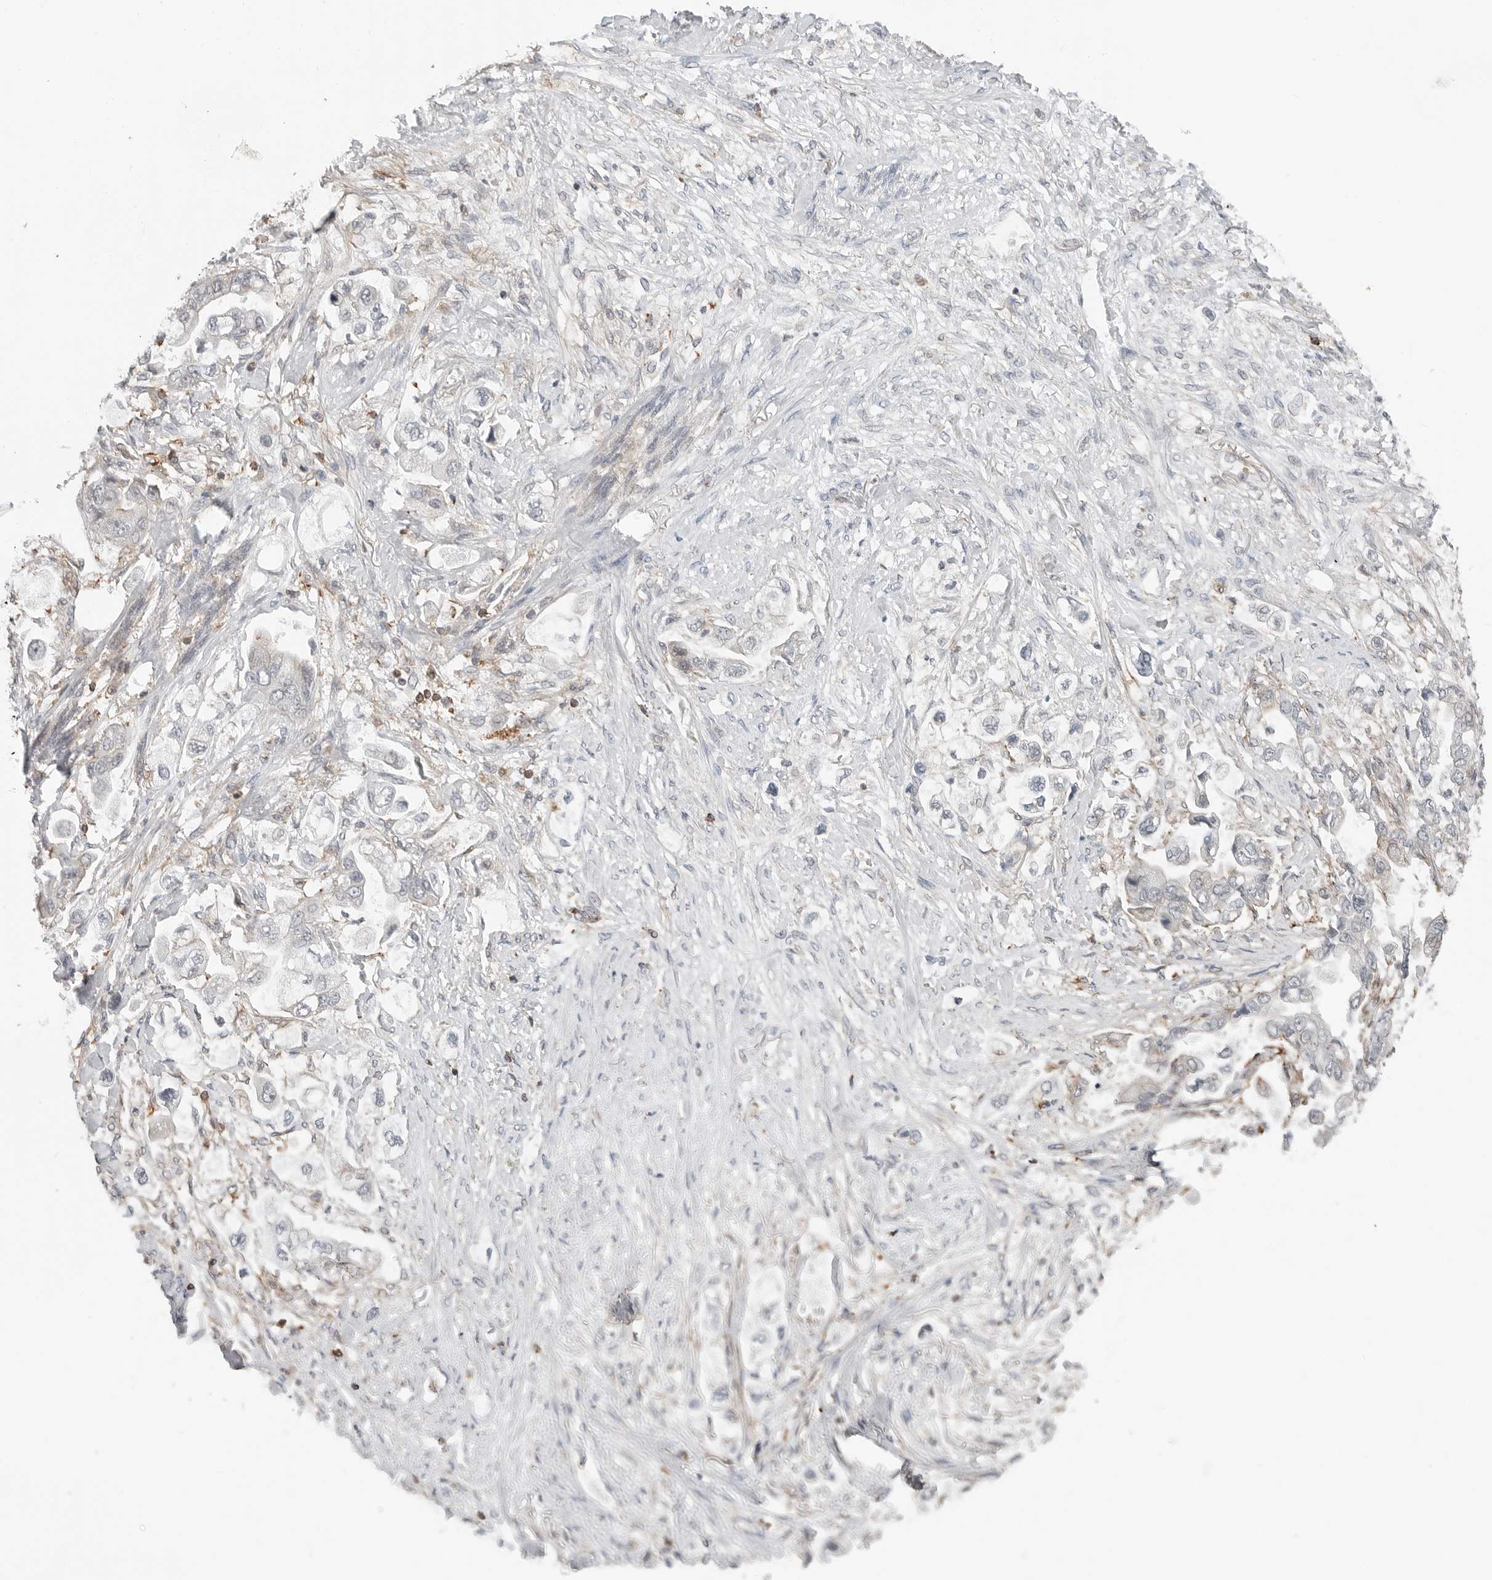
{"staining": {"intensity": "negative", "quantity": "none", "location": "none"}, "tissue": "stomach cancer", "cell_type": "Tumor cells", "image_type": "cancer", "snomed": [{"axis": "morphology", "description": "Adenocarcinoma, NOS"}, {"axis": "topography", "description": "Stomach"}], "caption": "Immunohistochemical staining of stomach adenocarcinoma demonstrates no significant positivity in tumor cells.", "gene": "LEFTY2", "patient": {"sex": "male", "age": 62}}